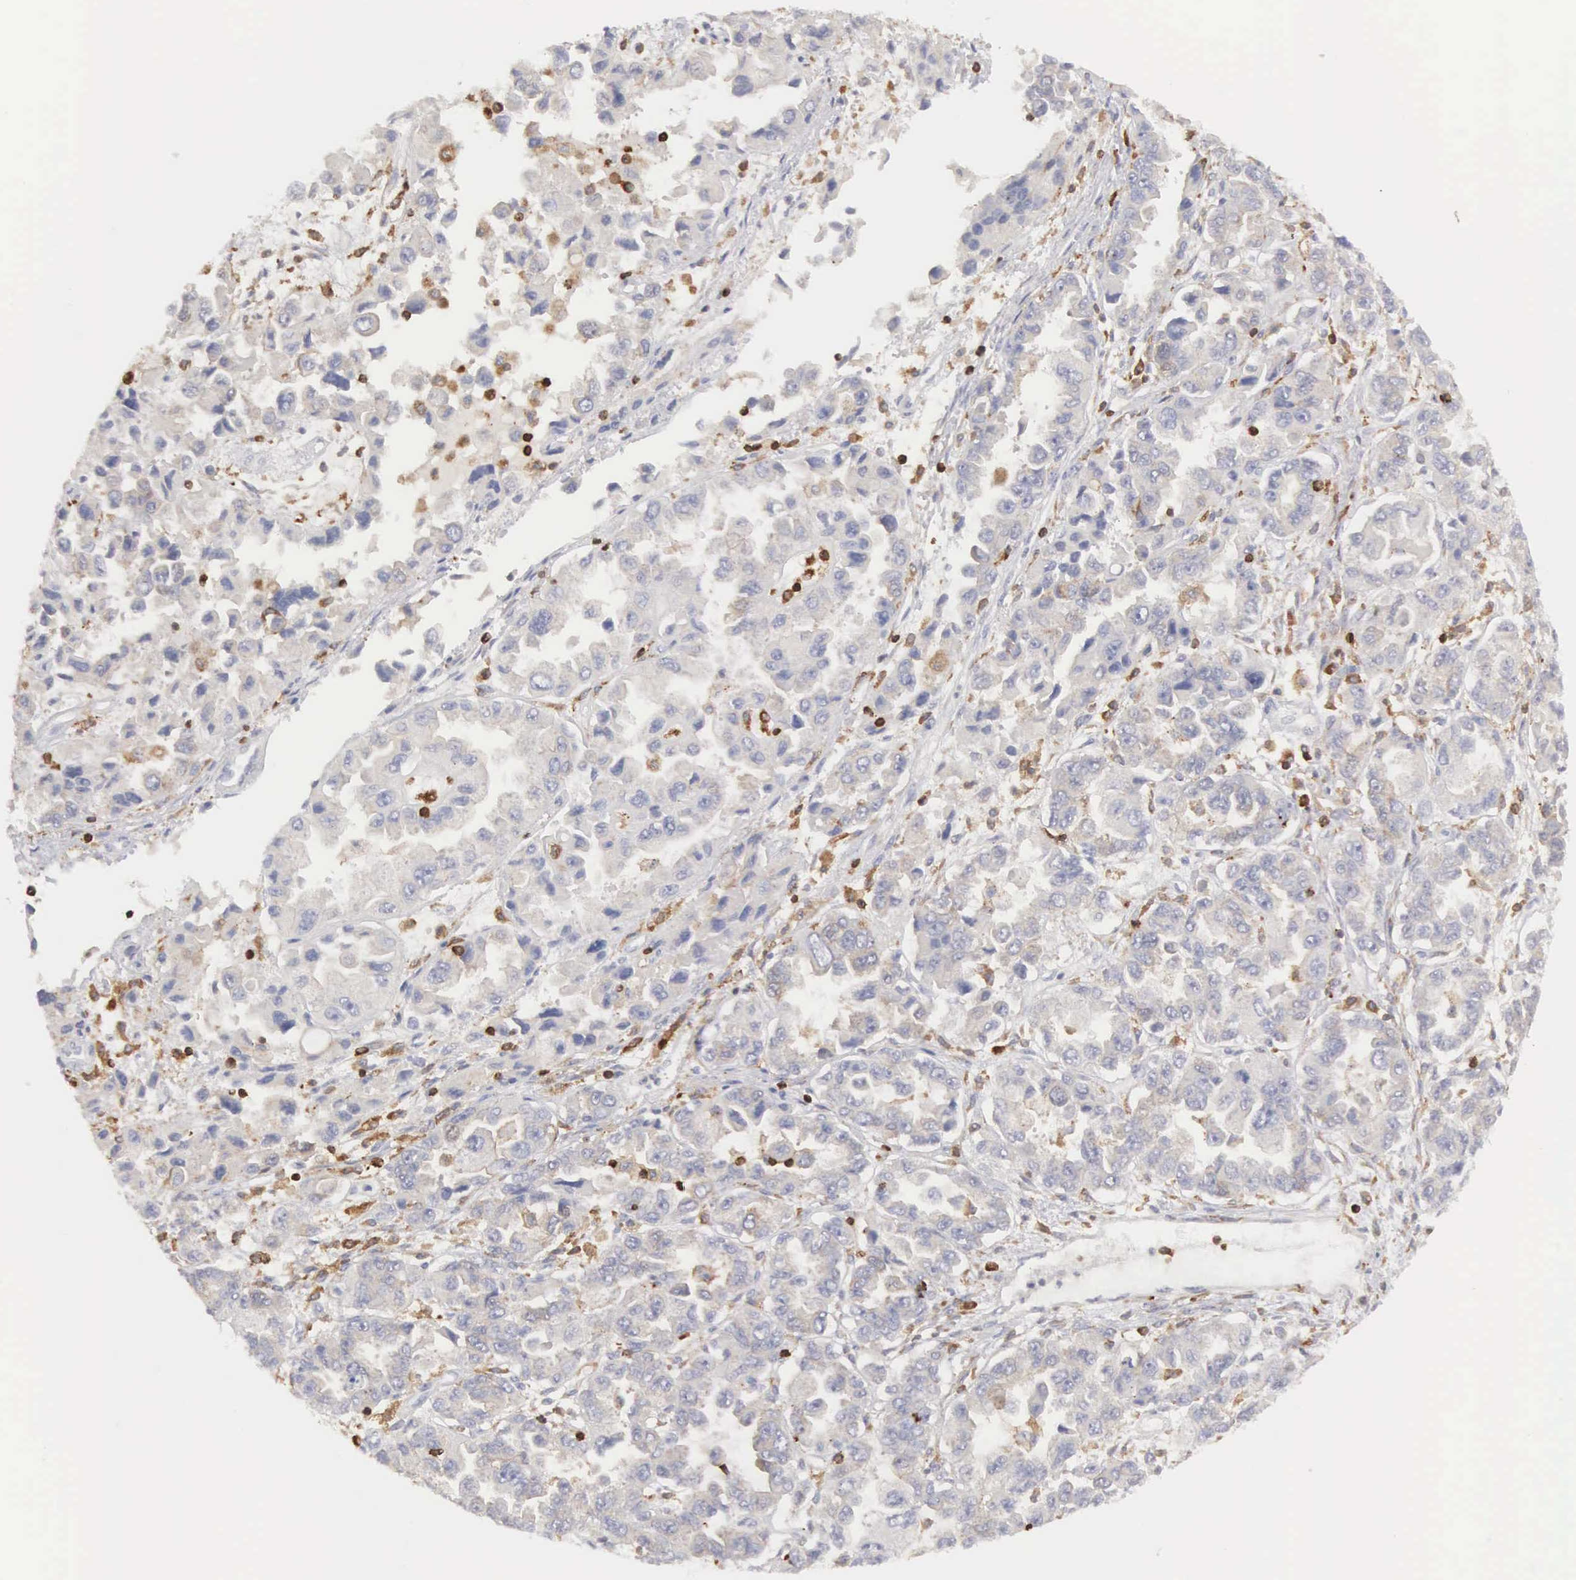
{"staining": {"intensity": "weak", "quantity": "25%-75%", "location": "cytoplasmic/membranous"}, "tissue": "ovarian cancer", "cell_type": "Tumor cells", "image_type": "cancer", "snomed": [{"axis": "morphology", "description": "Cystadenocarcinoma, serous, NOS"}, {"axis": "topography", "description": "Ovary"}], "caption": "A brown stain highlights weak cytoplasmic/membranous positivity of a protein in human ovarian cancer (serous cystadenocarcinoma) tumor cells.", "gene": "SH3BP1", "patient": {"sex": "female", "age": 84}}